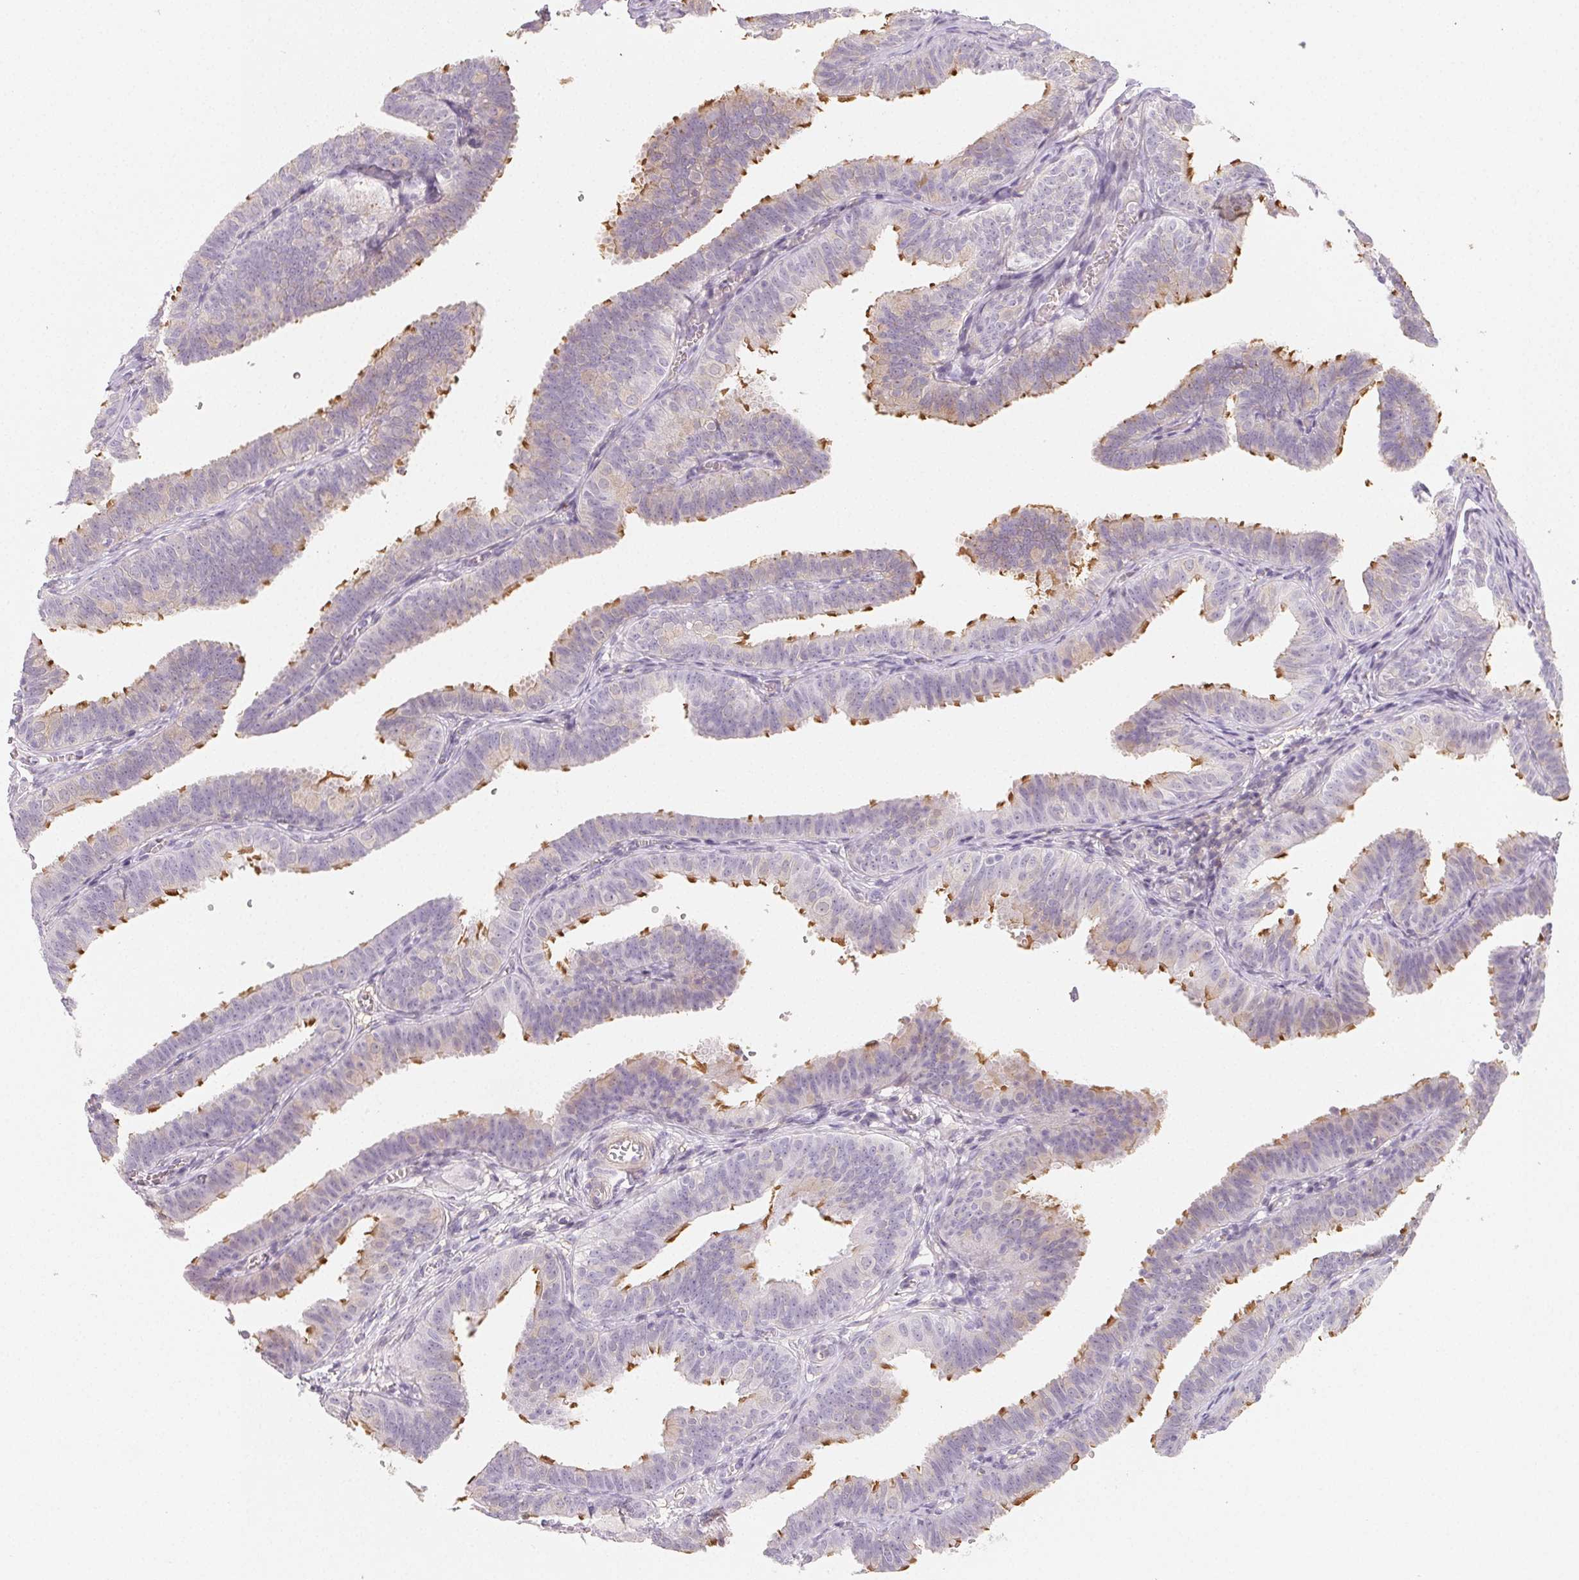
{"staining": {"intensity": "moderate", "quantity": "25%-75%", "location": "cytoplasmic/membranous"}, "tissue": "fallopian tube", "cell_type": "Glandular cells", "image_type": "normal", "snomed": [{"axis": "morphology", "description": "Normal tissue, NOS"}, {"axis": "topography", "description": "Fallopian tube"}], "caption": "Unremarkable fallopian tube shows moderate cytoplasmic/membranous positivity in approximately 25%-75% of glandular cells (DAB (3,3'-diaminobenzidine) IHC with brightfield microscopy, high magnification)..", "gene": "LRRC23", "patient": {"sex": "female", "age": 25}}